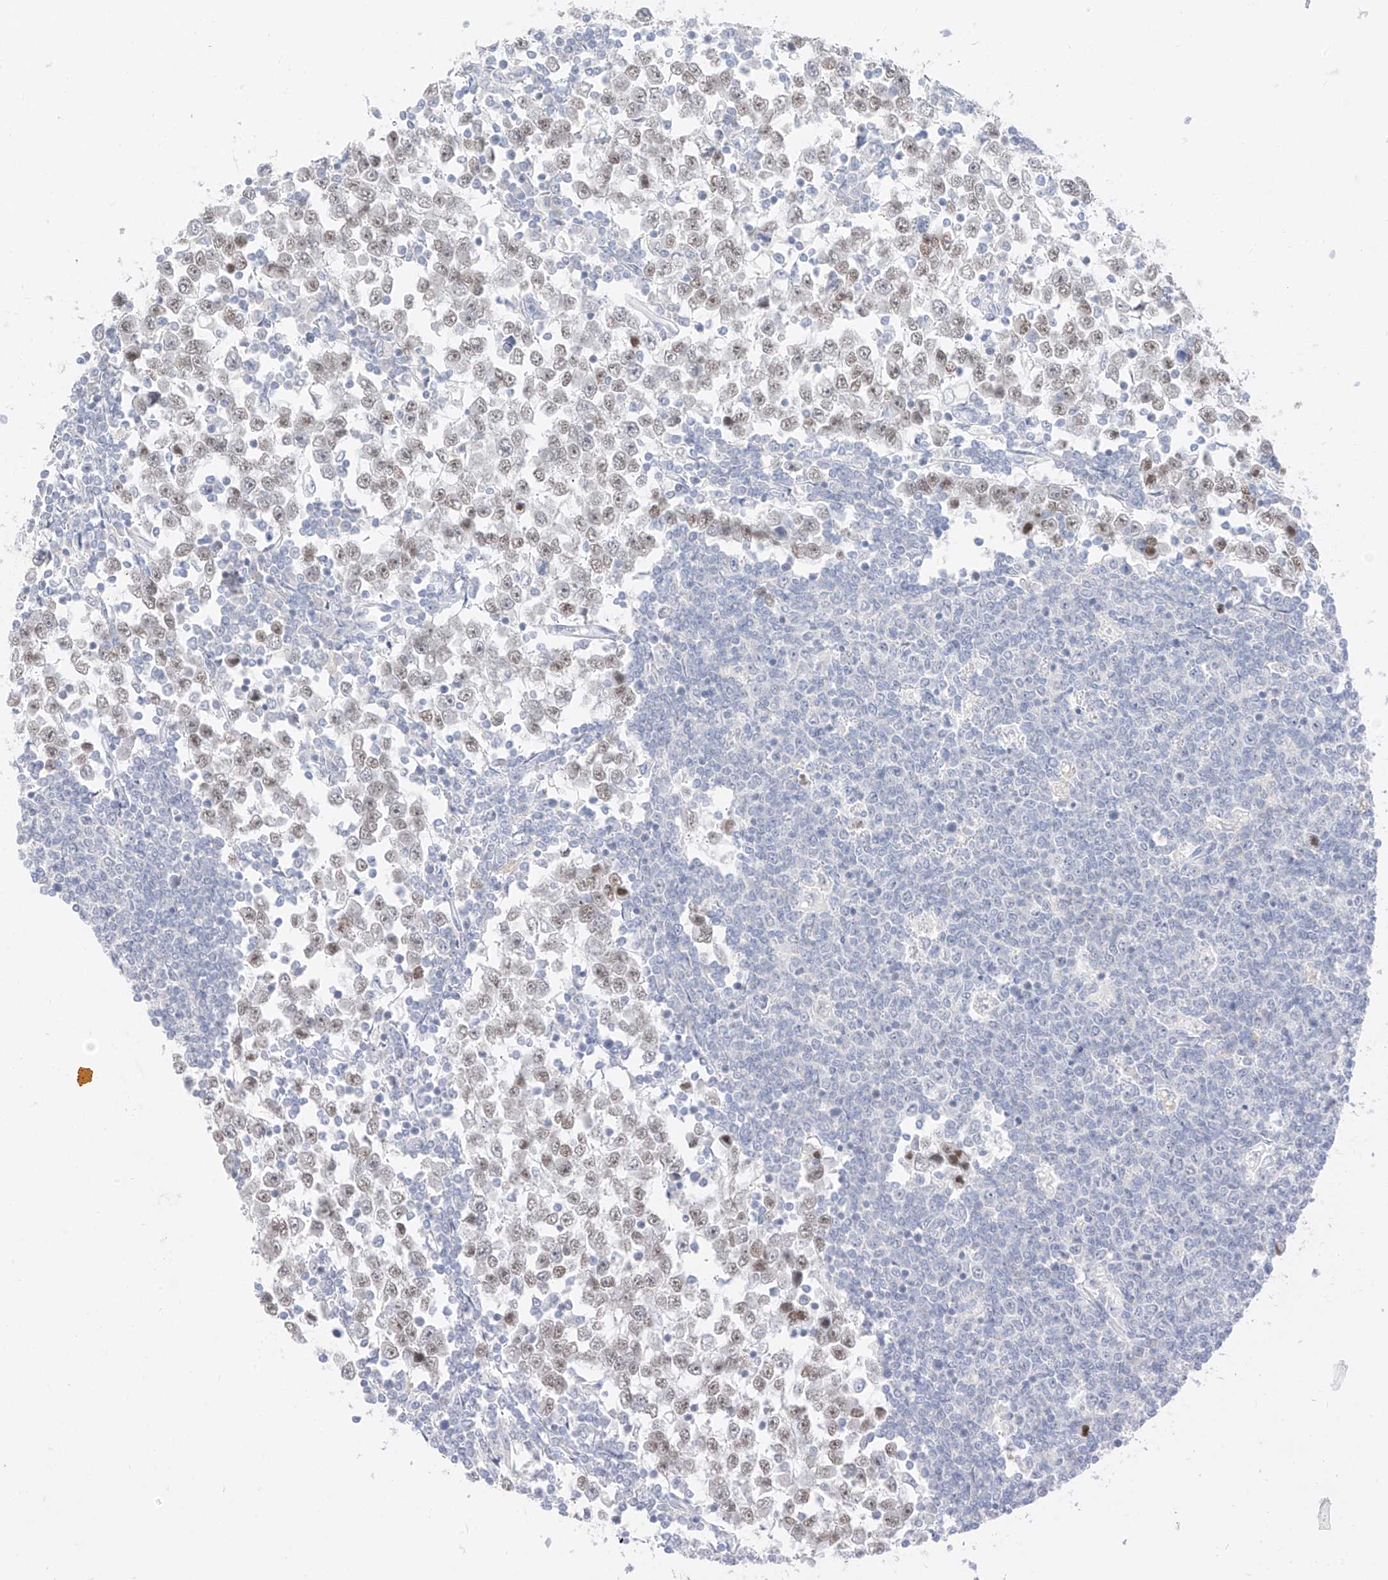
{"staining": {"intensity": "weak", "quantity": ">75%", "location": "nuclear"}, "tissue": "testis cancer", "cell_type": "Tumor cells", "image_type": "cancer", "snomed": [{"axis": "morphology", "description": "Seminoma, NOS"}, {"axis": "topography", "description": "Testis"}], "caption": "Immunohistochemistry micrograph of neoplastic tissue: human seminoma (testis) stained using immunohistochemistry (IHC) displays low levels of weak protein expression localized specifically in the nuclear of tumor cells, appearing as a nuclear brown color.", "gene": "BARX2", "patient": {"sex": "male", "age": 65}}